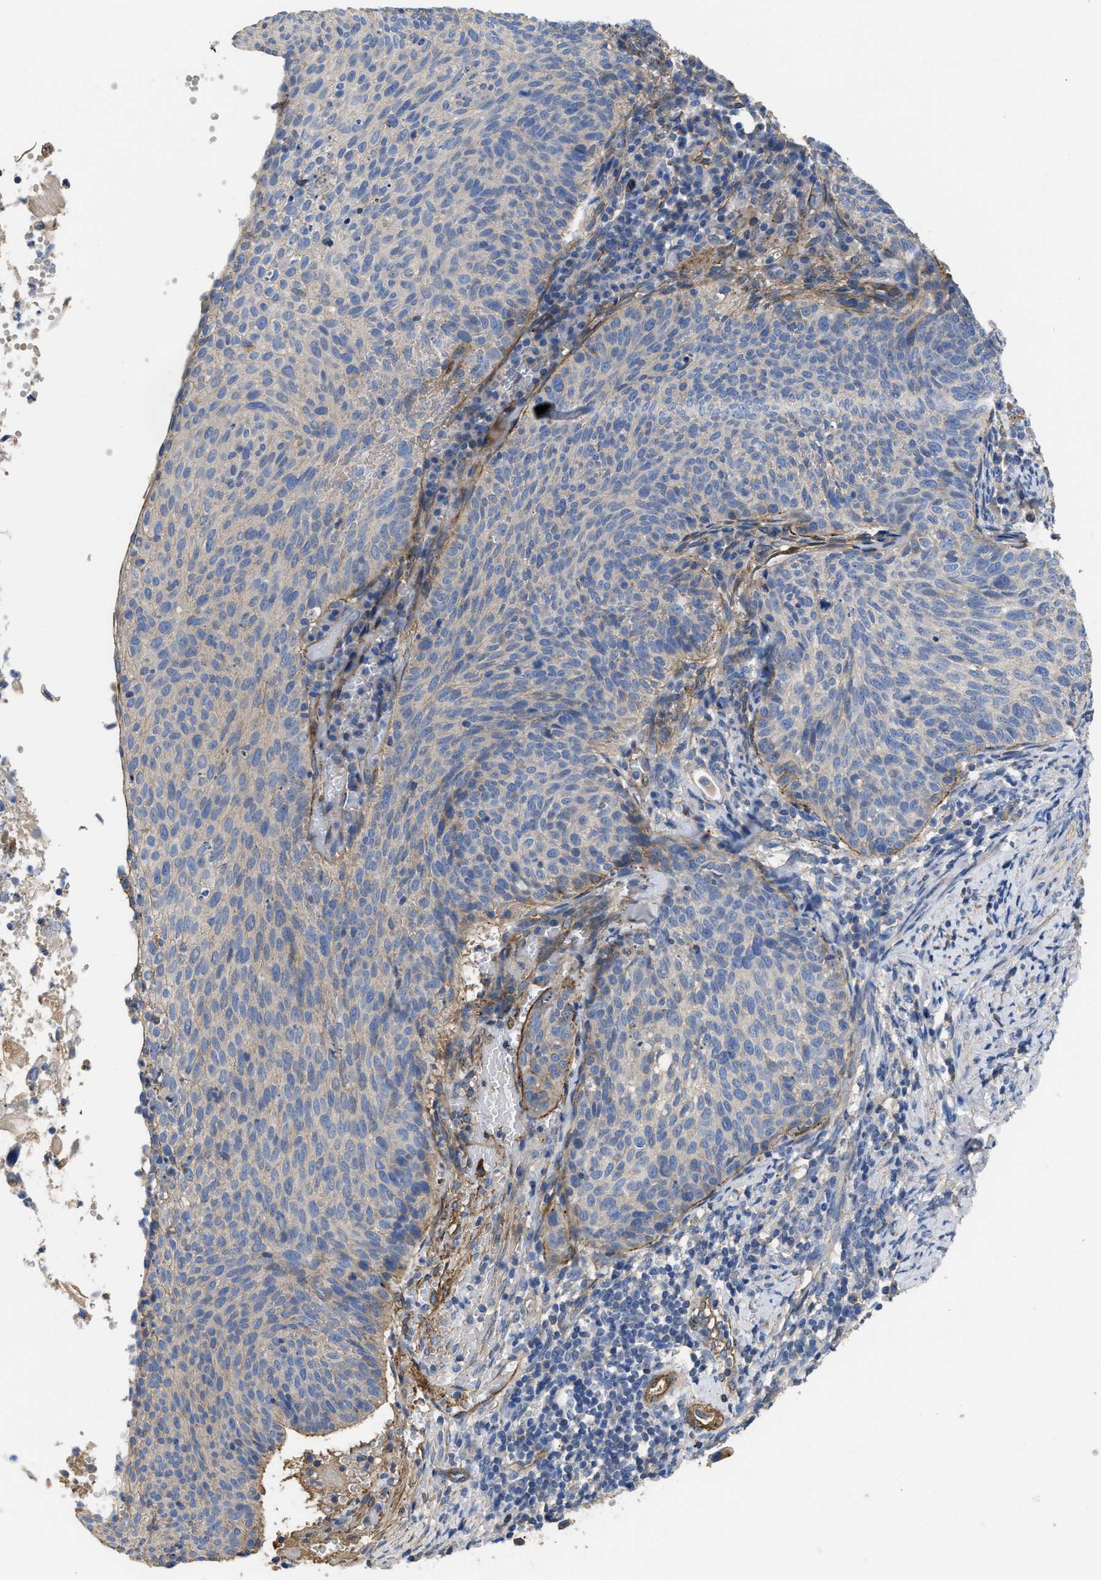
{"staining": {"intensity": "negative", "quantity": "none", "location": "none"}, "tissue": "cervical cancer", "cell_type": "Tumor cells", "image_type": "cancer", "snomed": [{"axis": "morphology", "description": "Squamous cell carcinoma, NOS"}, {"axis": "topography", "description": "Cervix"}], "caption": "Cervical squamous cell carcinoma was stained to show a protein in brown. There is no significant positivity in tumor cells.", "gene": "USP4", "patient": {"sex": "female", "age": 70}}